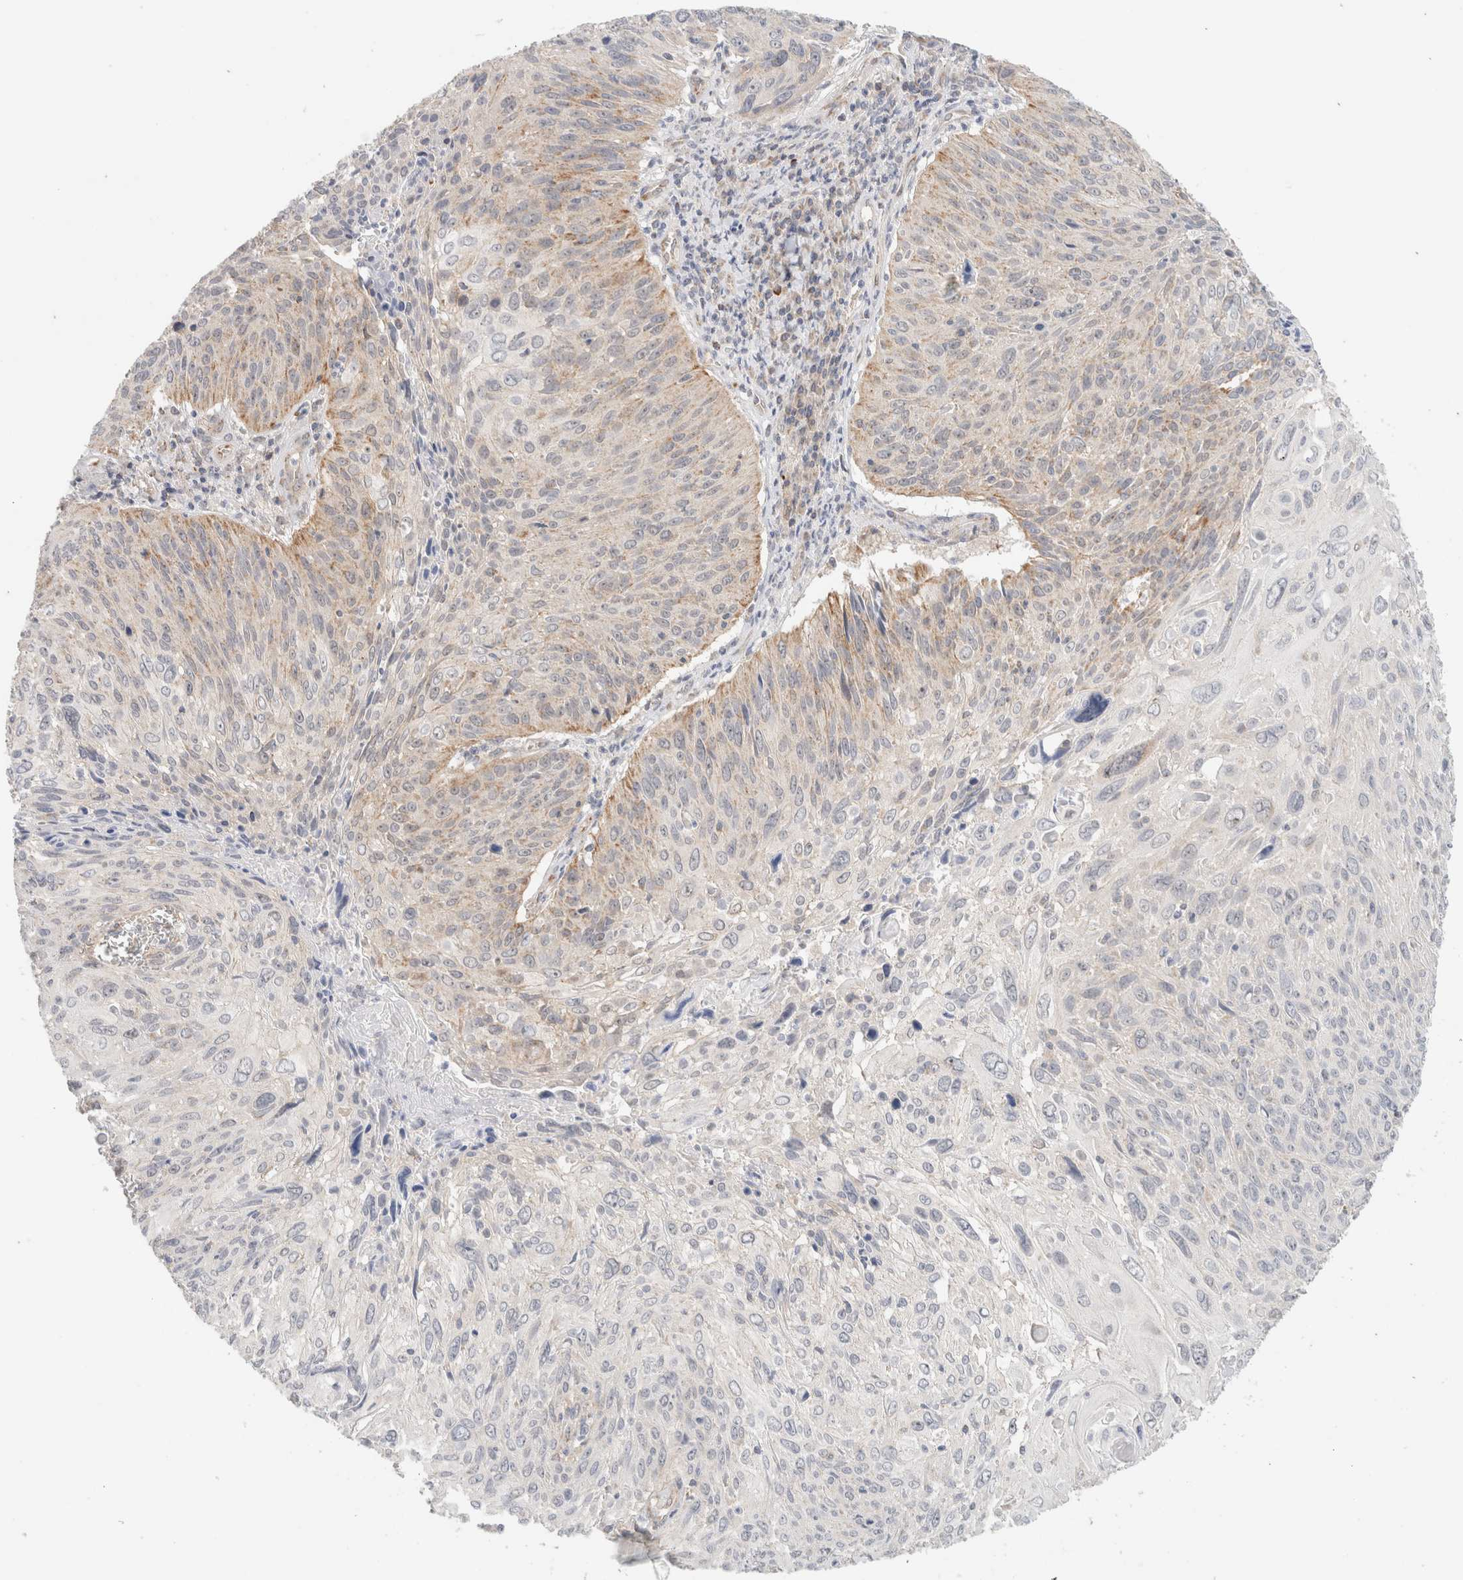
{"staining": {"intensity": "weak", "quantity": "<25%", "location": "cytoplasmic/membranous"}, "tissue": "cervical cancer", "cell_type": "Tumor cells", "image_type": "cancer", "snomed": [{"axis": "morphology", "description": "Squamous cell carcinoma, NOS"}, {"axis": "topography", "description": "Cervix"}], "caption": "Immunohistochemistry of cervical cancer shows no staining in tumor cells. (Stains: DAB immunohistochemistry (IHC) with hematoxylin counter stain, Microscopy: brightfield microscopy at high magnification).", "gene": "MRM3", "patient": {"sex": "female", "age": 51}}